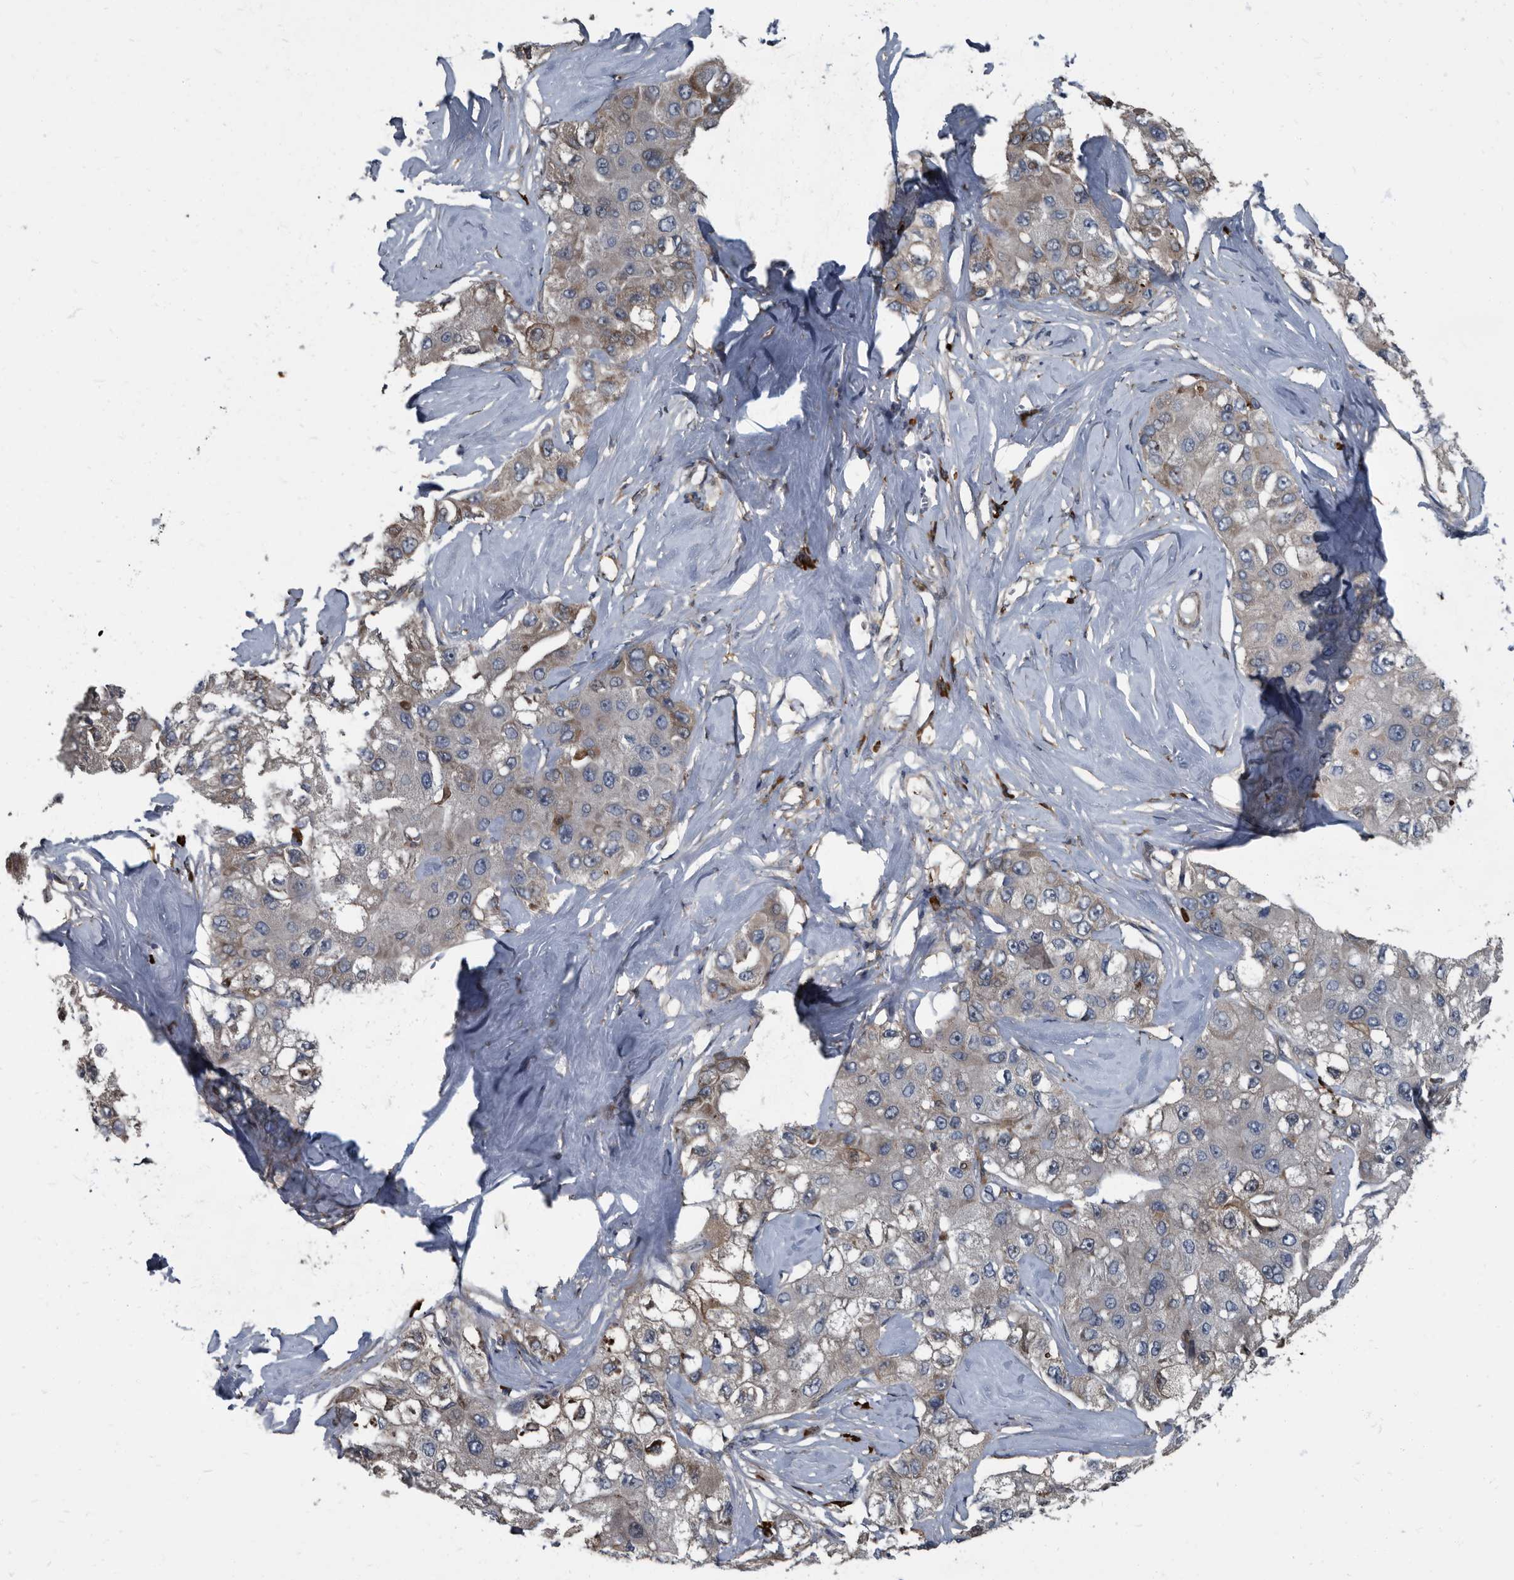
{"staining": {"intensity": "negative", "quantity": "none", "location": "none"}, "tissue": "liver cancer", "cell_type": "Tumor cells", "image_type": "cancer", "snomed": [{"axis": "morphology", "description": "Carcinoma, Hepatocellular, NOS"}, {"axis": "topography", "description": "Liver"}], "caption": "Histopathology image shows no protein expression in tumor cells of liver cancer tissue. (Brightfield microscopy of DAB immunohistochemistry (IHC) at high magnification).", "gene": "CDV3", "patient": {"sex": "male", "age": 80}}